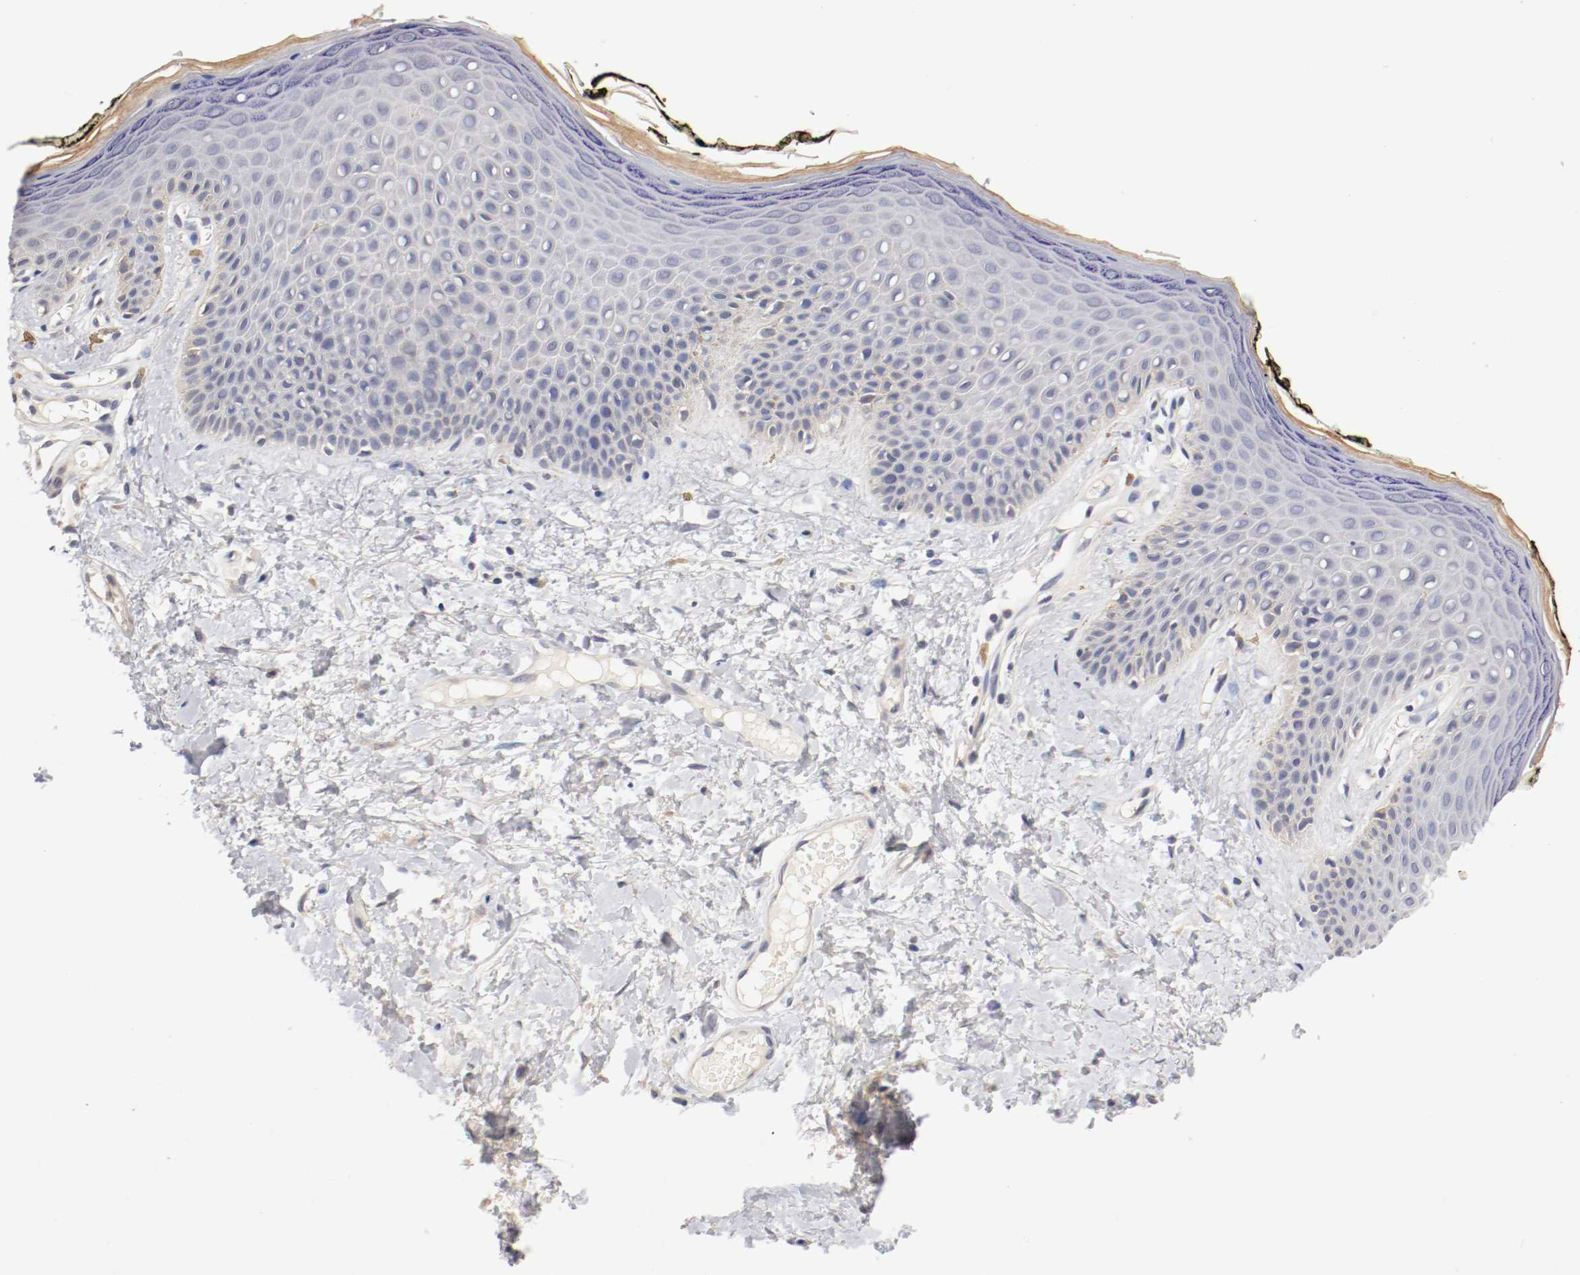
{"staining": {"intensity": "strong", "quantity": "<25%", "location": "cytoplasmic/membranous"}, "tissue": "skin", "cell_type": "Epidermal cells", "image_type": "normal", "snomed": [{"axis": "morphology", "description": "Normal tissue, NOS"}, {"axis": "morphology", "description": "Inflammation, NOS"}, {"axis": "topography", "description": "Vulva"}], "caption": "The image reveals staining of normal skin, revealing strong cytoplasmic/membranous protein expression (brown color) within epidermal cells. The staining was performed using DAB (3,3'-diaminobenzidine) to visualize the protein expression in brown, while the nuclei were stained in blue with hematoxylin (Magnification: 20x).", "gene": "CEBPE", "patient": {"sex": "female", "age": 84}}